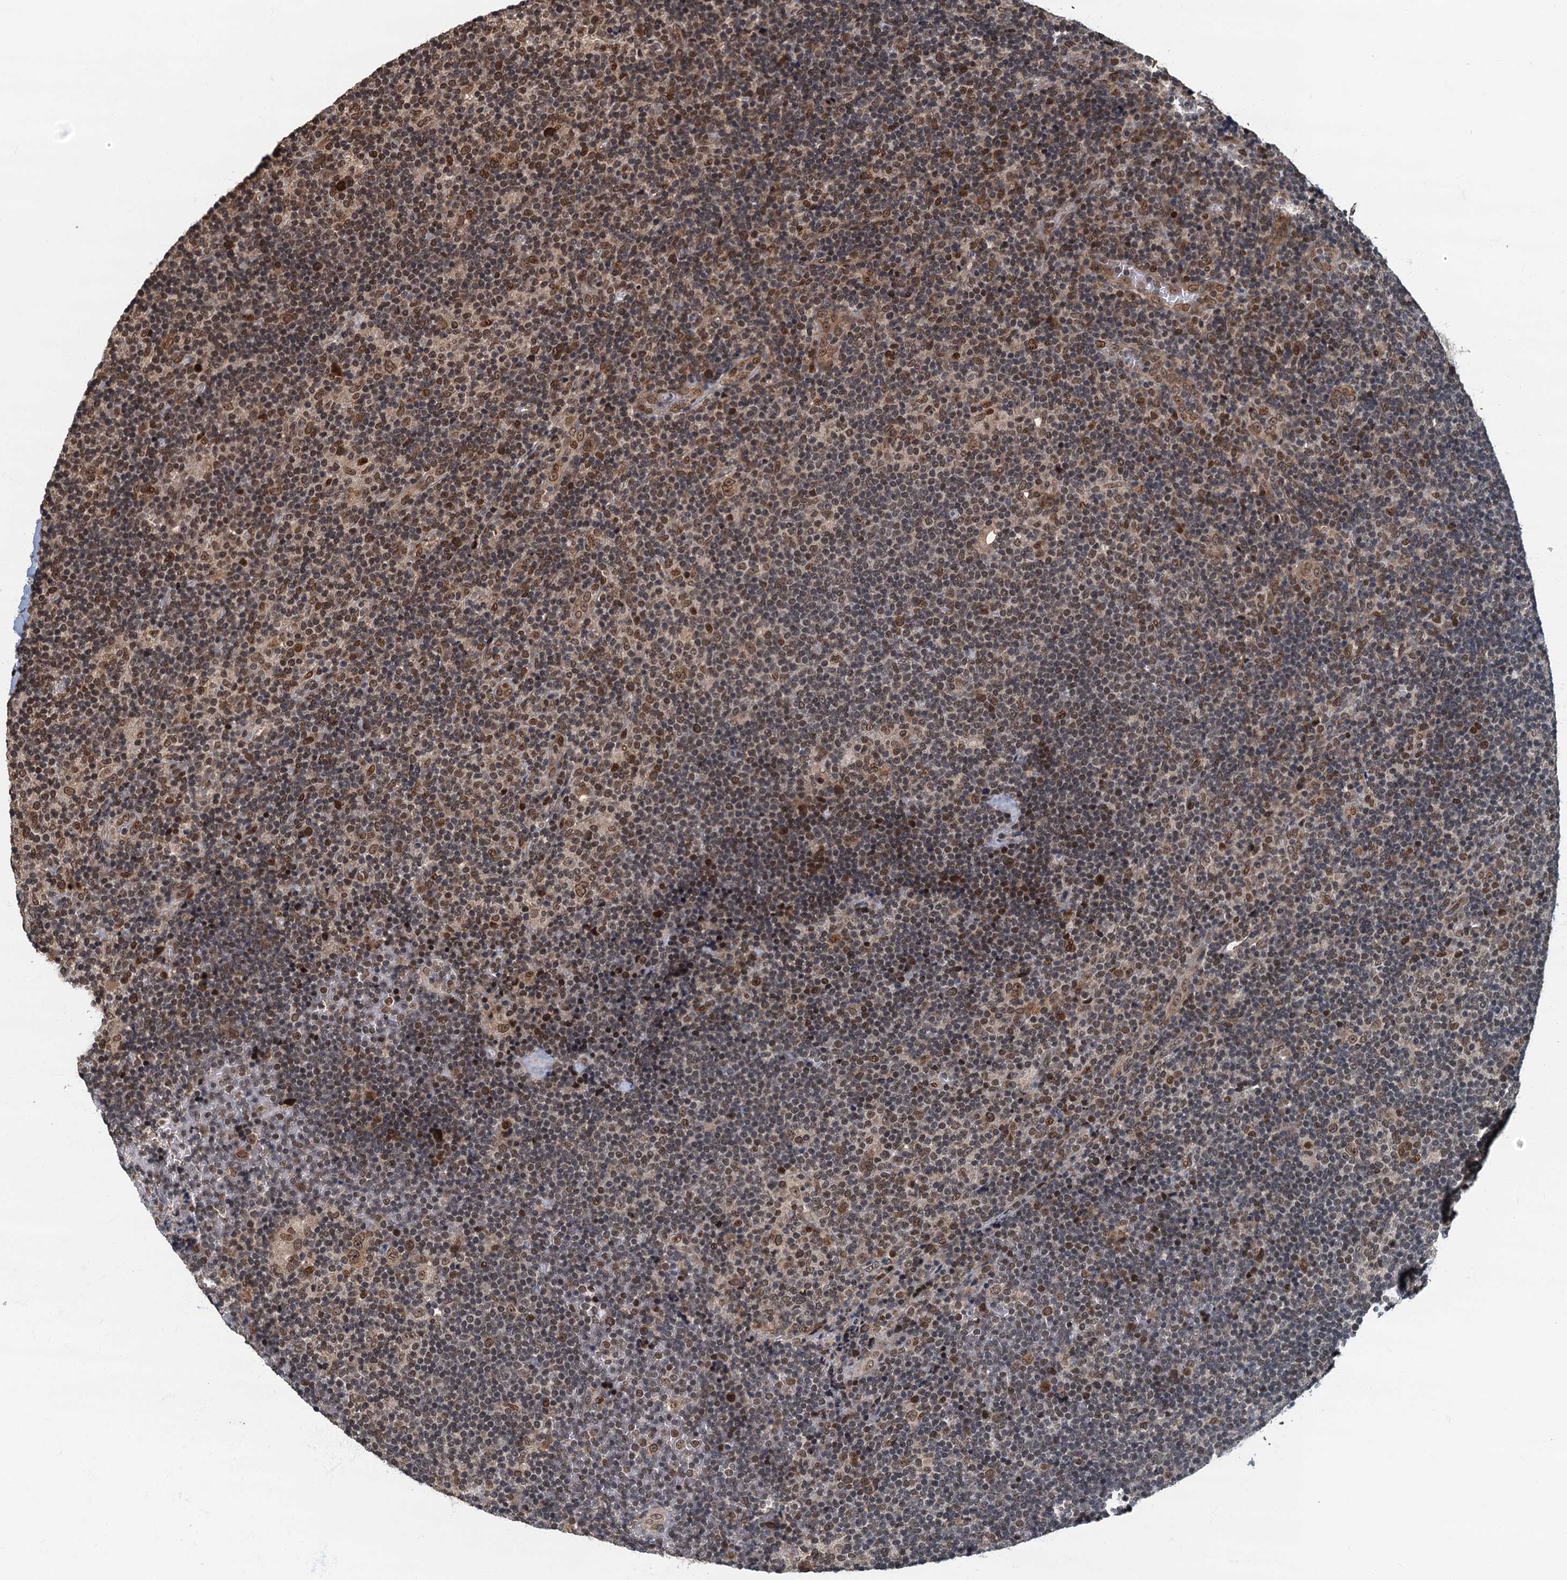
{"staining": {"intensity": "moderate", "quantity": ">75%", "location": "cytoplasmic/membranous,nuclear"}, "tissue": "lymphoma", "cell_type": "Tumor cells", "image_type": "cancer", "snomed": [{"axis": "morphology", "description": "Hodgkin's disease, NOS"}, {"axis": "topography", "description": "Lymph node"}], "caption": "Immunohistochemical staining of human lymphoma demonstrates moderate cytoplasmic/membranous and nuclear protein staining in about >75% of tumor cells.", "gene": "CKAP2L", "patient": {"sex": "female", "age": 57}}